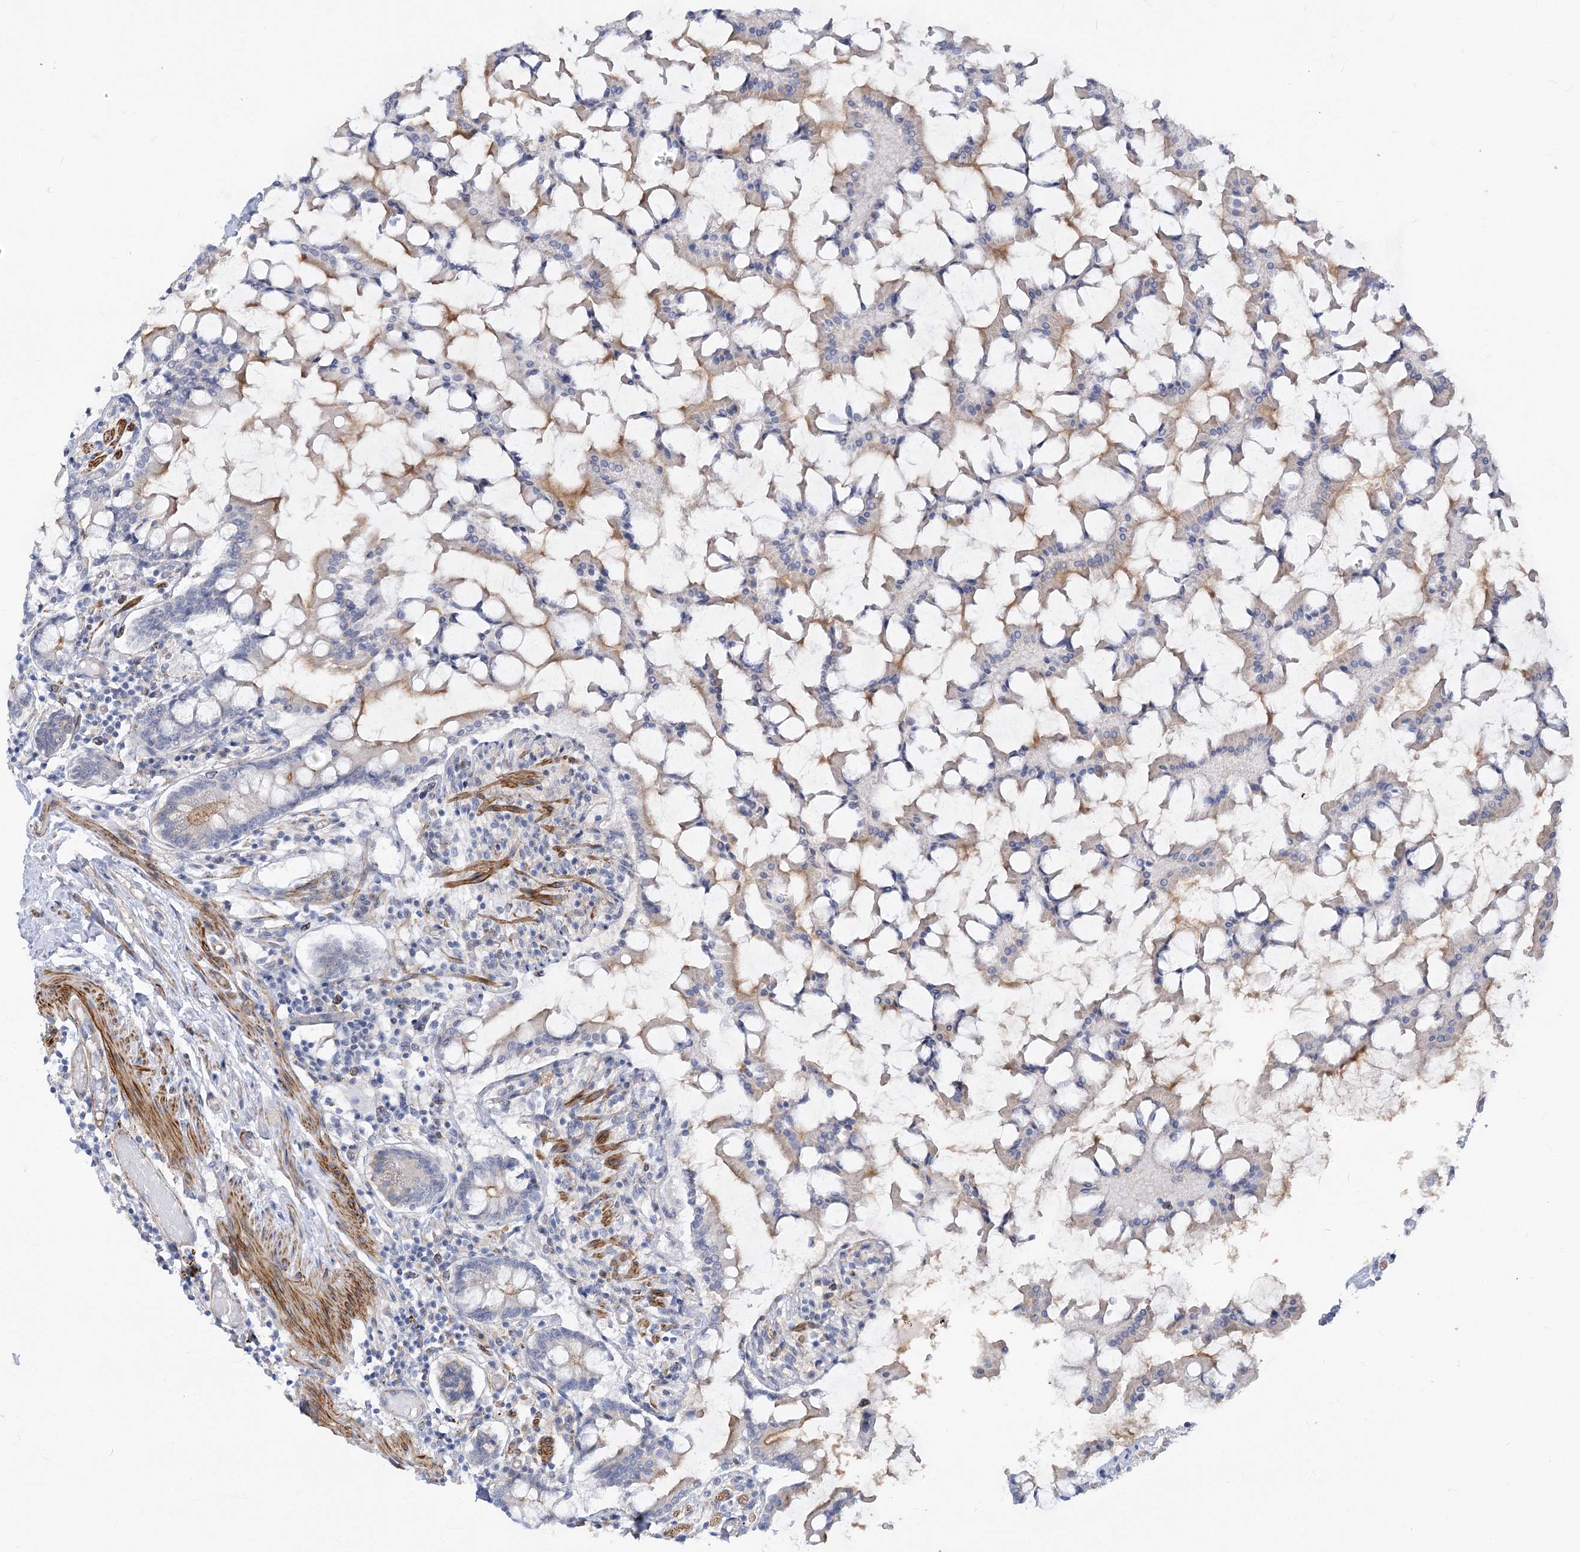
{"staining": {"intensity": "strong", "quantity": "25%-75%", "location": "cytoplasmic/membranous,nuclear"}, "tissue": "small intestine", "cell_type": "Glandular cells", "image_type": "normal", "snomed": [{"axis": "morphology", "description": "Normal tissue, NOS"}, {"axis": "topography", "description": "Small intestine"}], "caption": "Protein staining of normal small intestine demonstrates strong cytoplasmic/membranous,nuclear positivity in approximately 25%-75% of glandular cells. The protein of interest is shown in brown color, while the nuclei are stained blue.", "gene": "ARSI", "patient": {"sex": "male", "age": 41}}